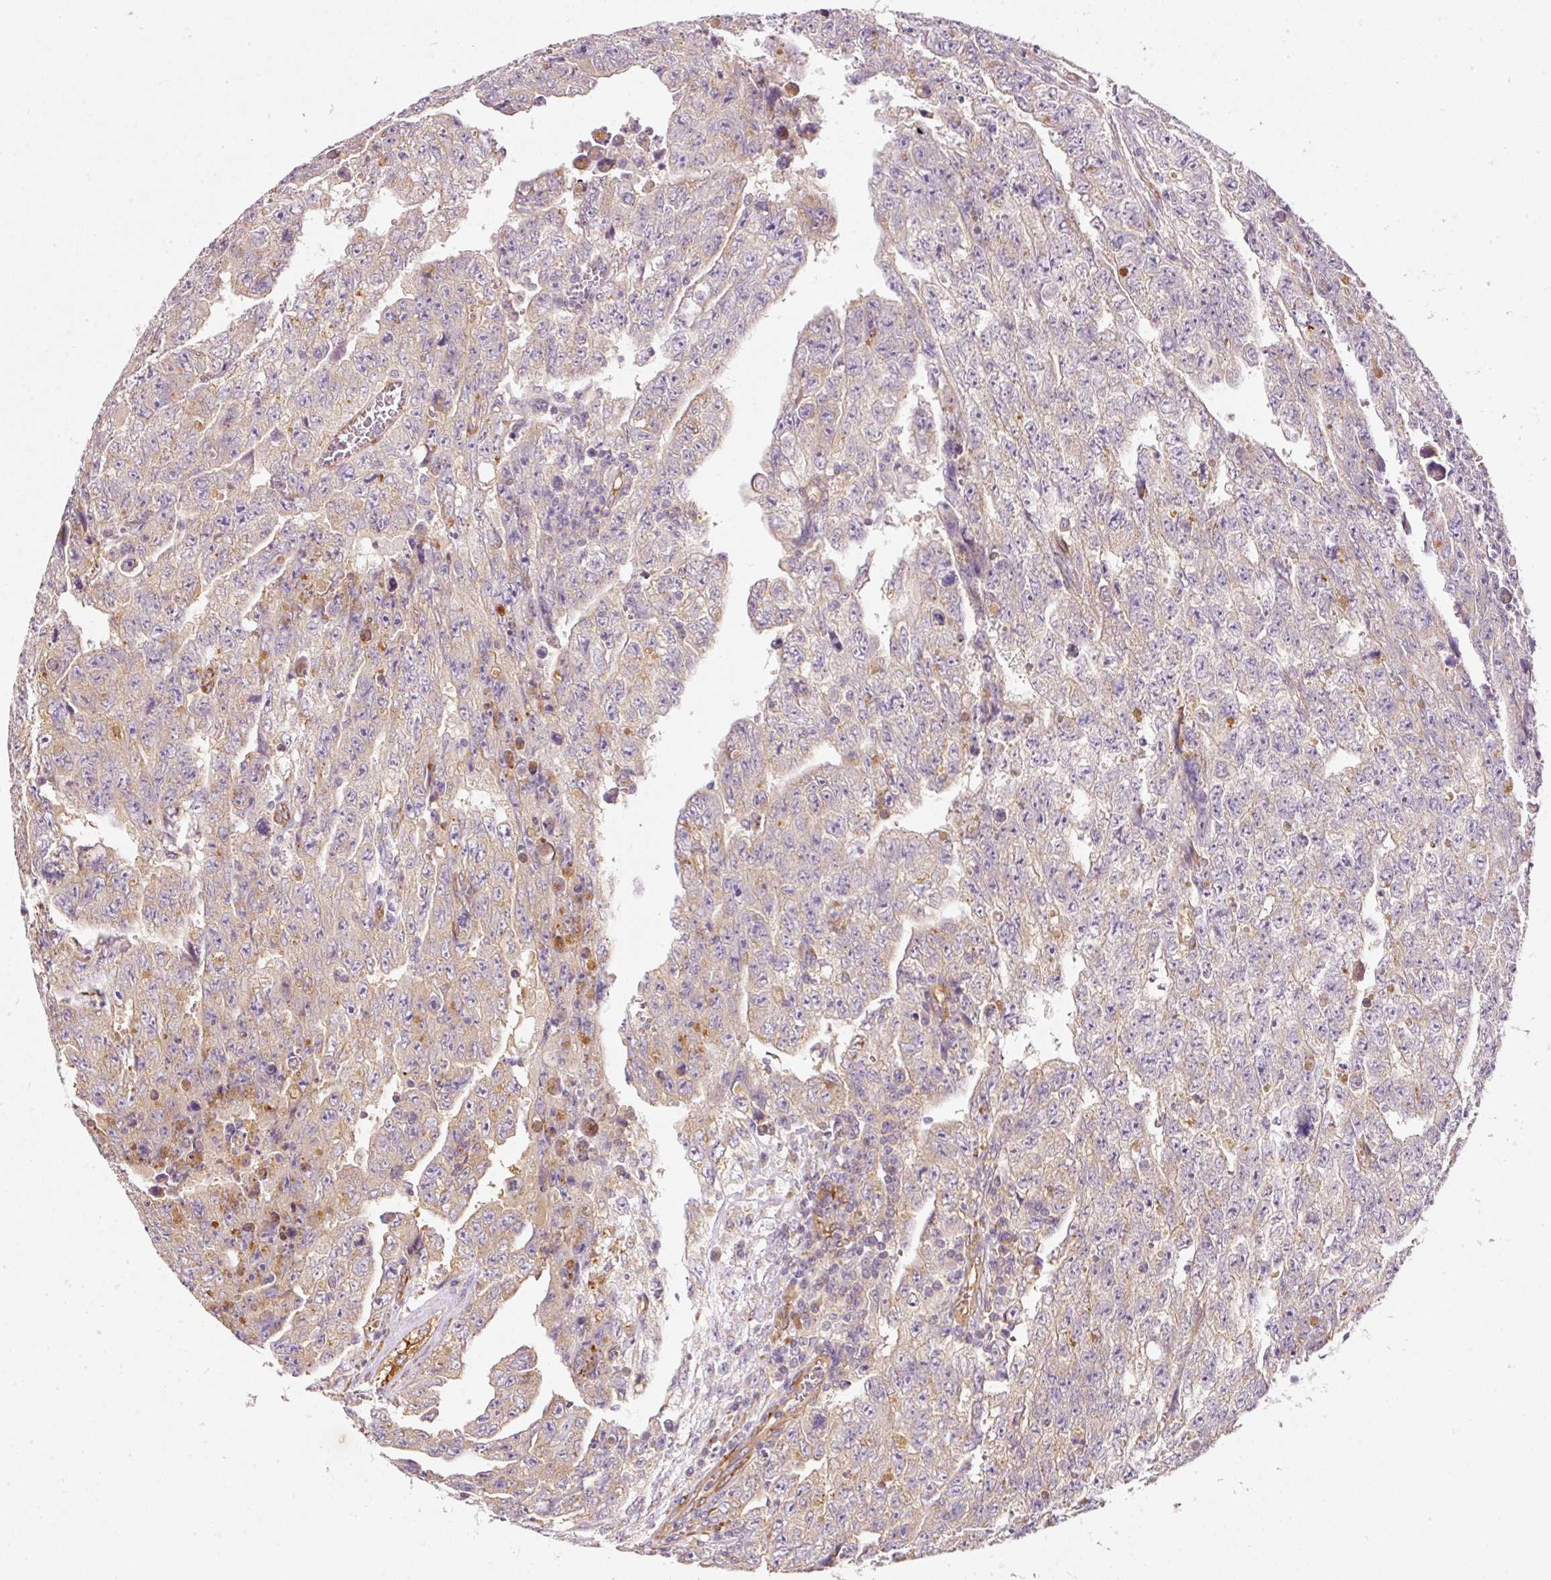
{"staining": {"intensity": "weak", "quantity": "25%-75%", "location": "cytoplasmic/membranous"}, "tissue": "testis cancer", "cell_type": "Tumor cells", "image_type": "cancer", "snomed": [{"axis": "morphology", "description": "Carcinoma, Embryonal, NOS"}, {"axis": "topography", "description": "Testis"}], "caption": "Immunohistochemical staining of human embryonal carcinoma (testis) shows weak cytoplasmic/membranous protein positivity in about 25%-75% of tumor cells.", "gene": "RNF167", "patient": {"sex": "male", "age": 28}}